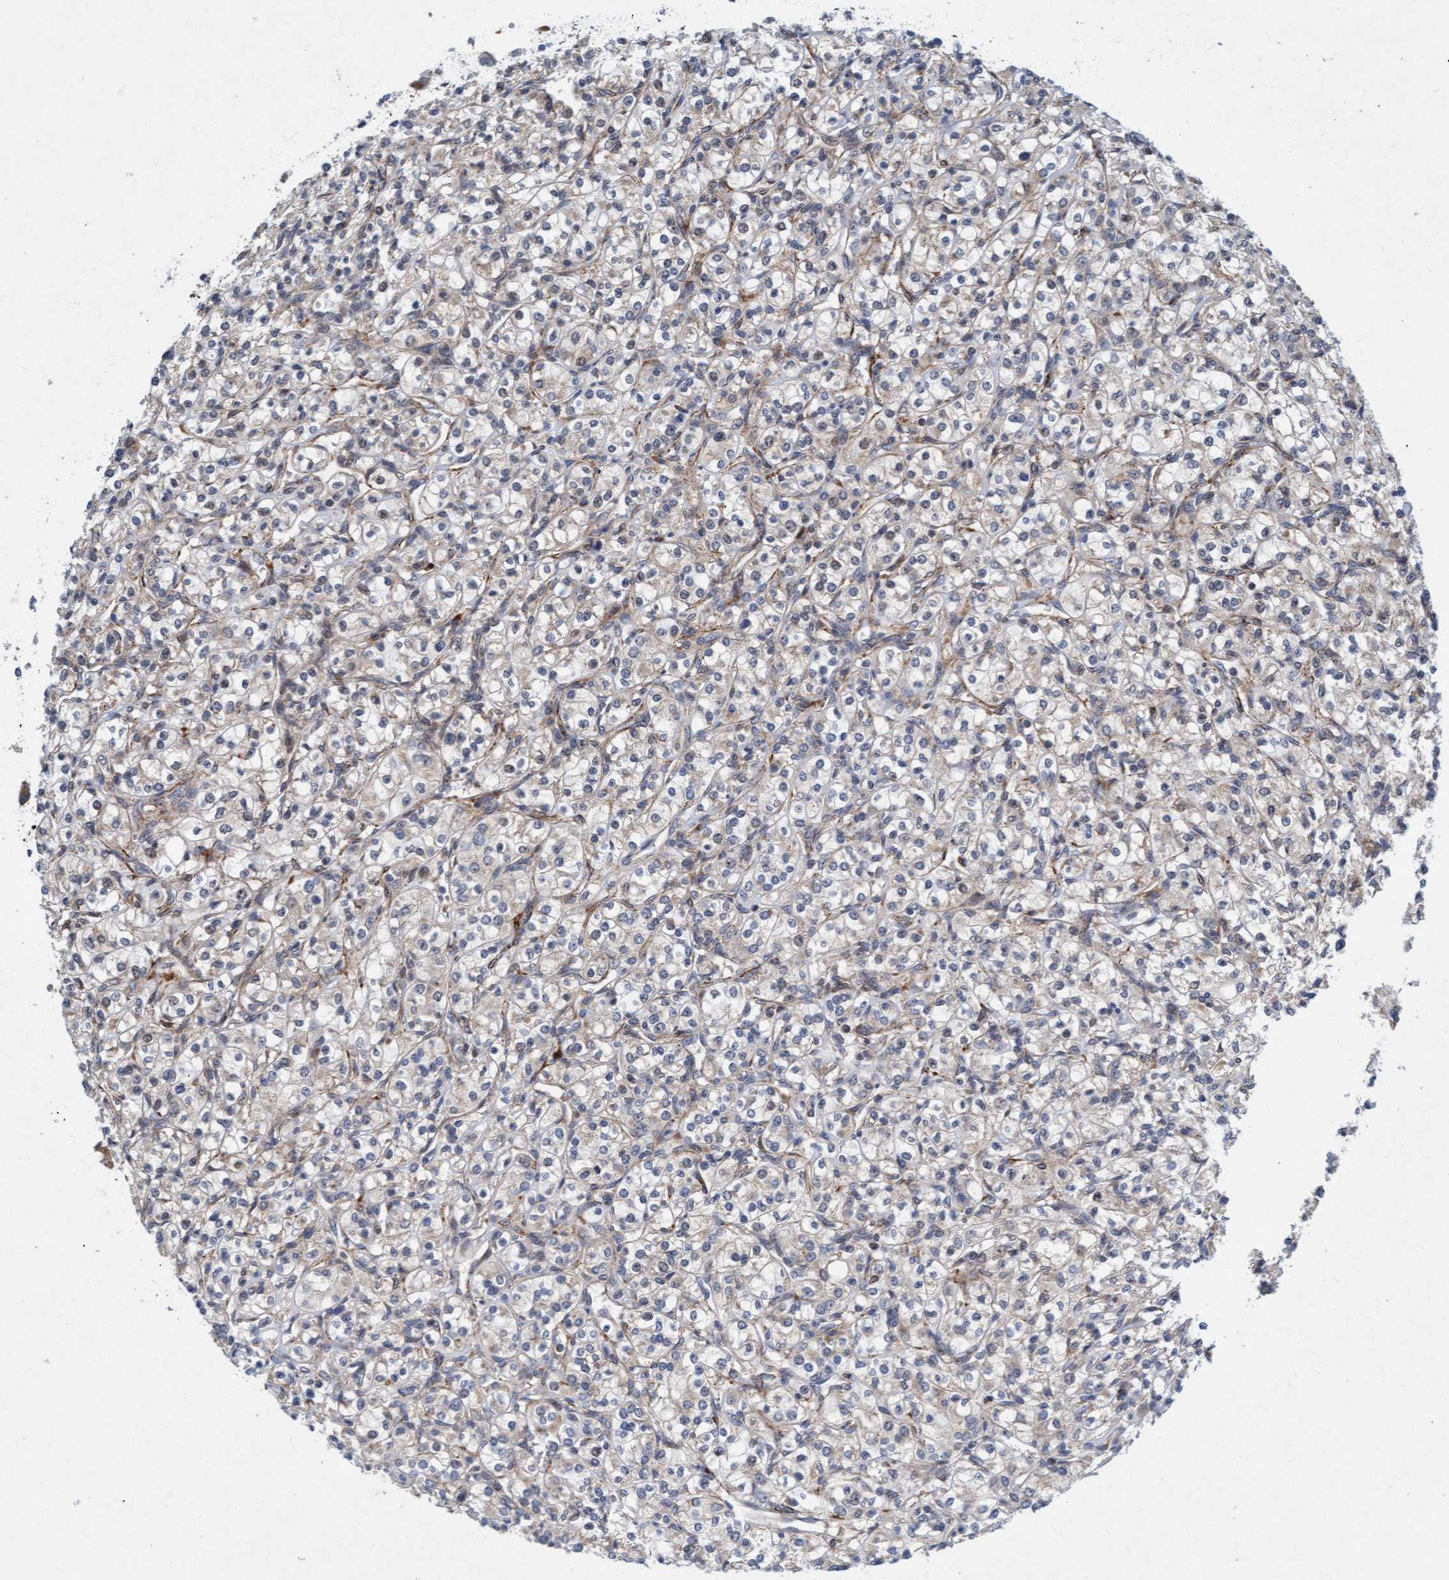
{"staining": {"intensity": "negative", "quantity": "none", "location": "none"}, "tissue": "renal cancer", "cell_type": "Tumor cells", "image_type": "cancer", "snomed": [{"axis": "morphology", "description": "Adenocarcinoma, NOS"}, {"axis": "topography", "description": "Kidney"}], "caption": "Renal cancer (adenocarcinoma) was stained to show a protein in brown. There is no significant expression in tumor cells.", "gene": "TMEM70", "patient": {"sex": "male", "age": 77}}